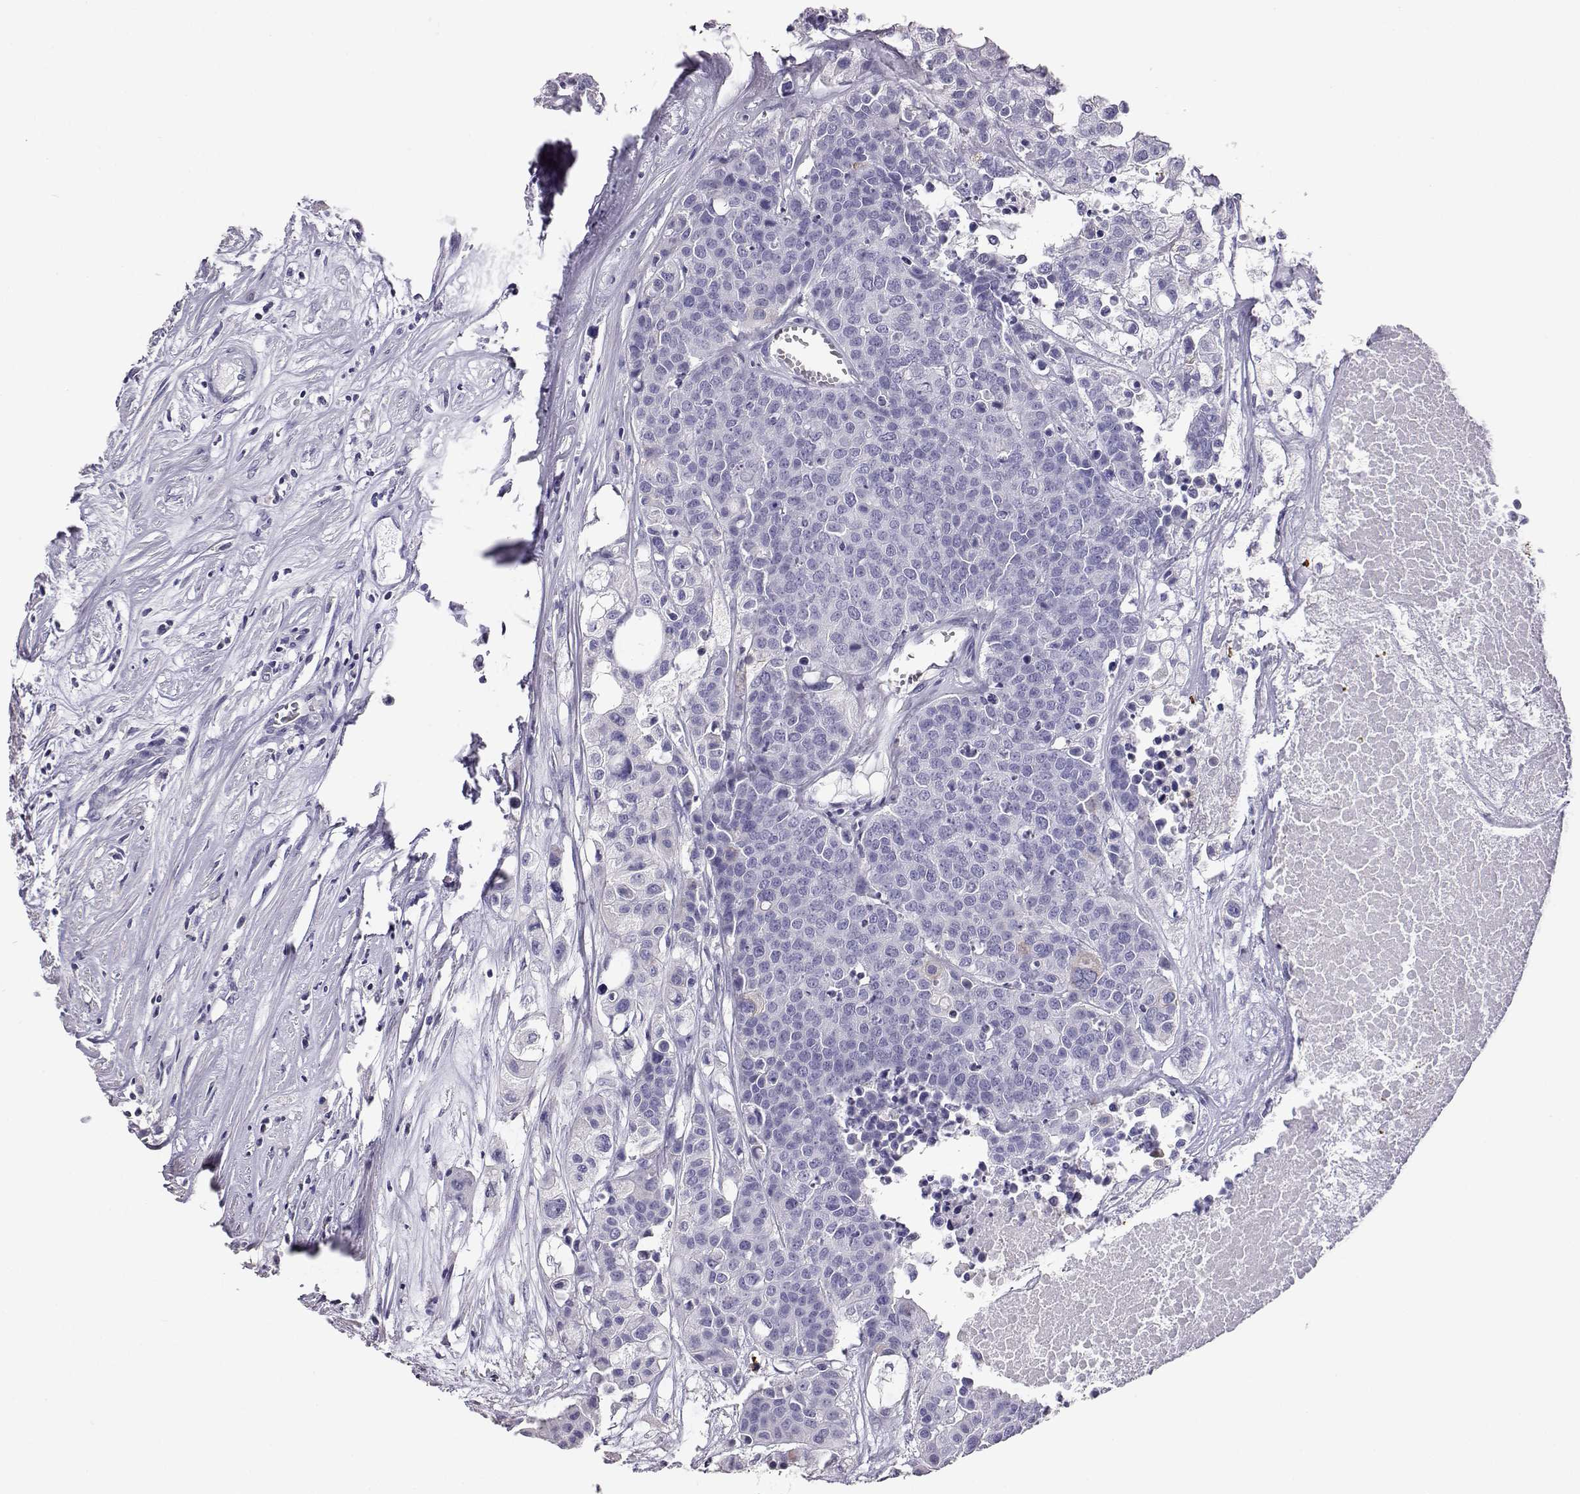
{"staining": {"intensity": "negative", "quantity": "none", "location": "none"}, "tissue": "carcinoid", "cell_type": "Tumor cells", "image_type": "cancer", "snomed": [{"axis": "morphology", "description": "Carcinoid, malignant, NOS"}, {"axis": "topography", "description": "Colon"}], "caption": "Immunohistochemistry (IHC) of human carcinoid shows no expression in tumor cells. (DAB immunohistochemistry, high magnification).", "gene": "AKR1B1", "patient": {"sex": "male", "age": 81}}